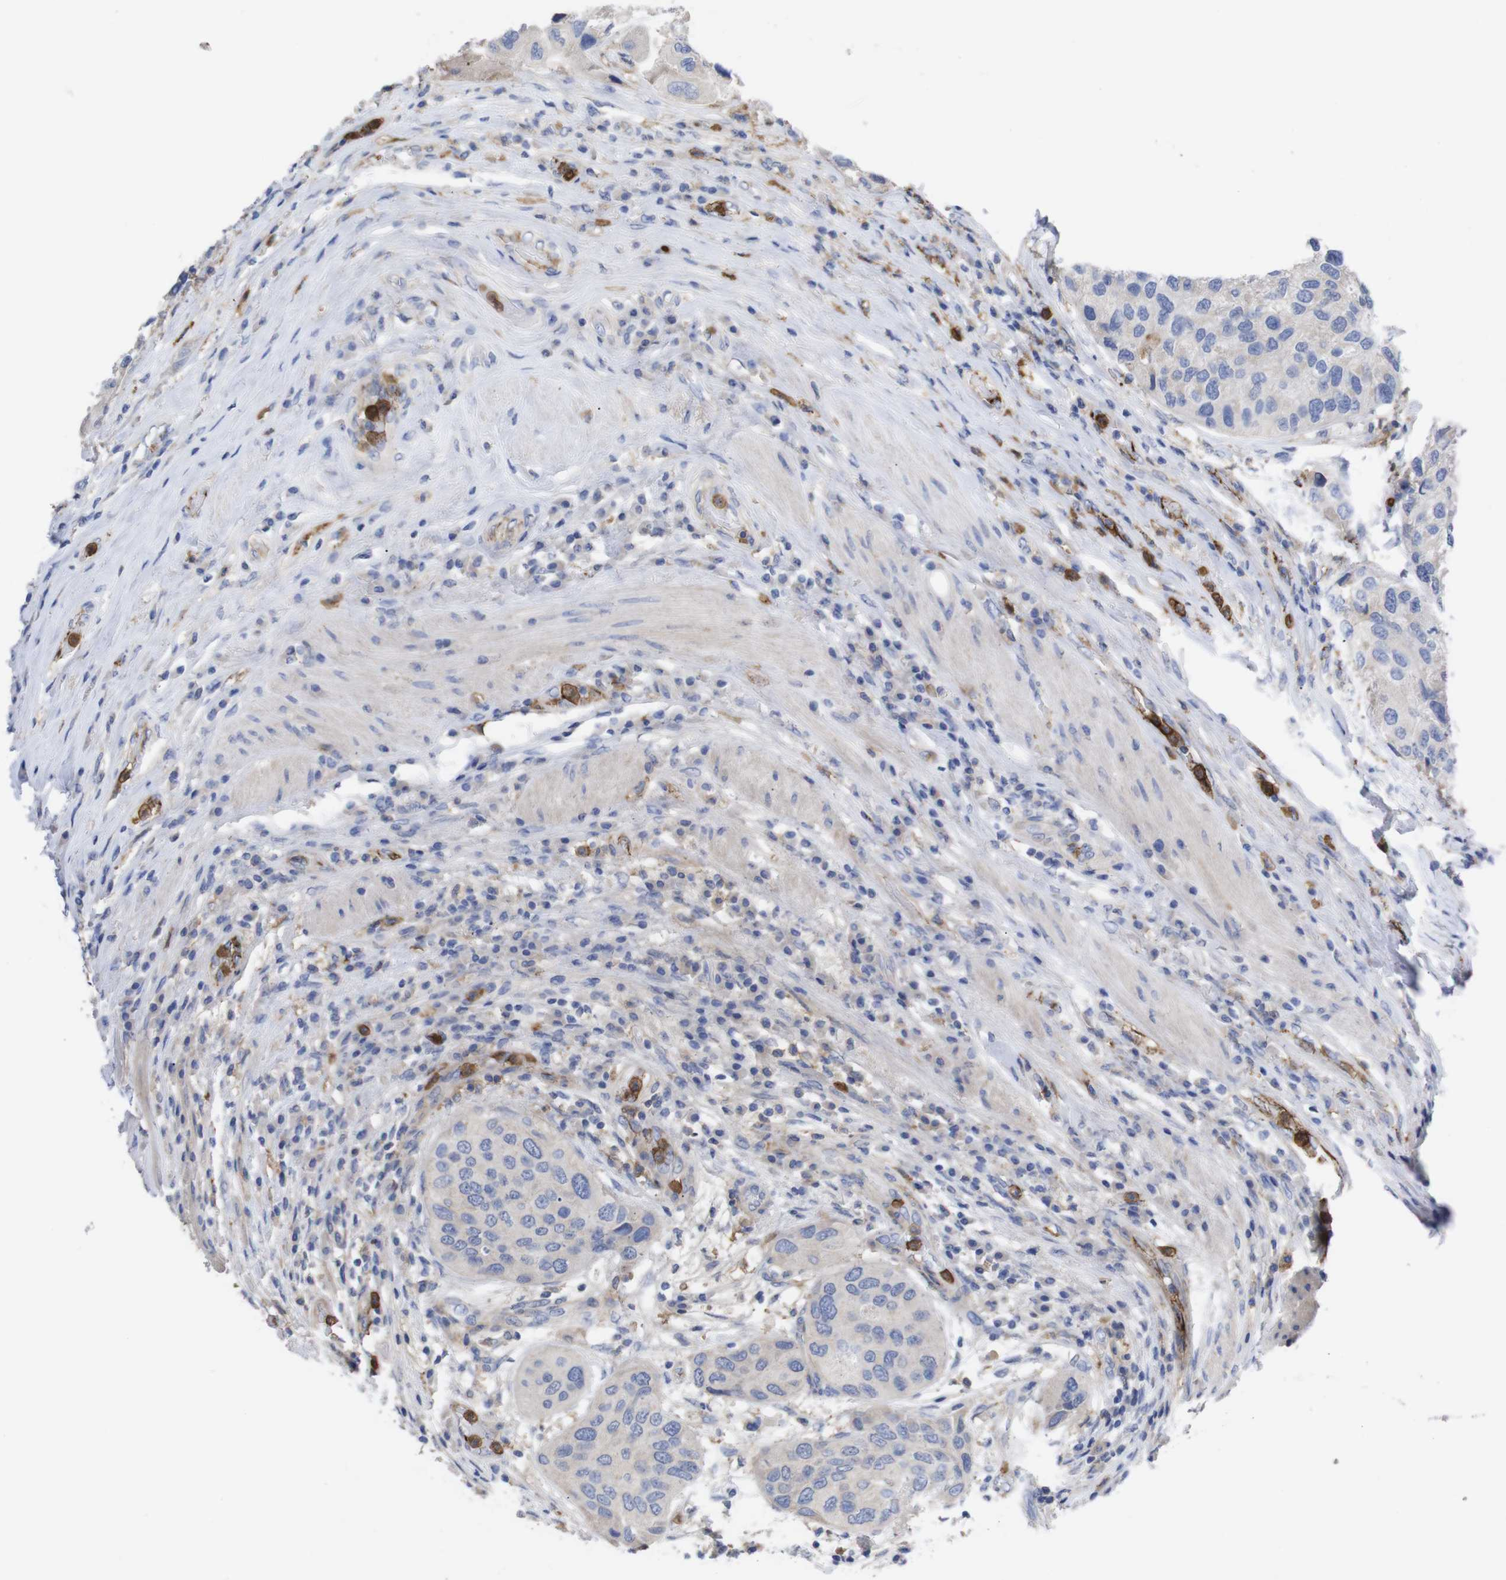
{"staining": {"intensity": "weak", "quantity": "<25%", "location": "cytoplasmic/membranous"}, "tissue": "urothelial cancer", "cell_type": "Tumor cells", "image_type": "cancer", "snomed": [{"axis": "morphology", "description": "Urothelial carcinoma, High grade"}, {"axis": "topography", "description": "Urinary bladder"}], "caption": "This is a histopathology image of IHC staining of urothelial cancer, which shows no expression in tumor cells.", "gene": "C5AR1", "patient": {"sex": "female", "age": 64}}